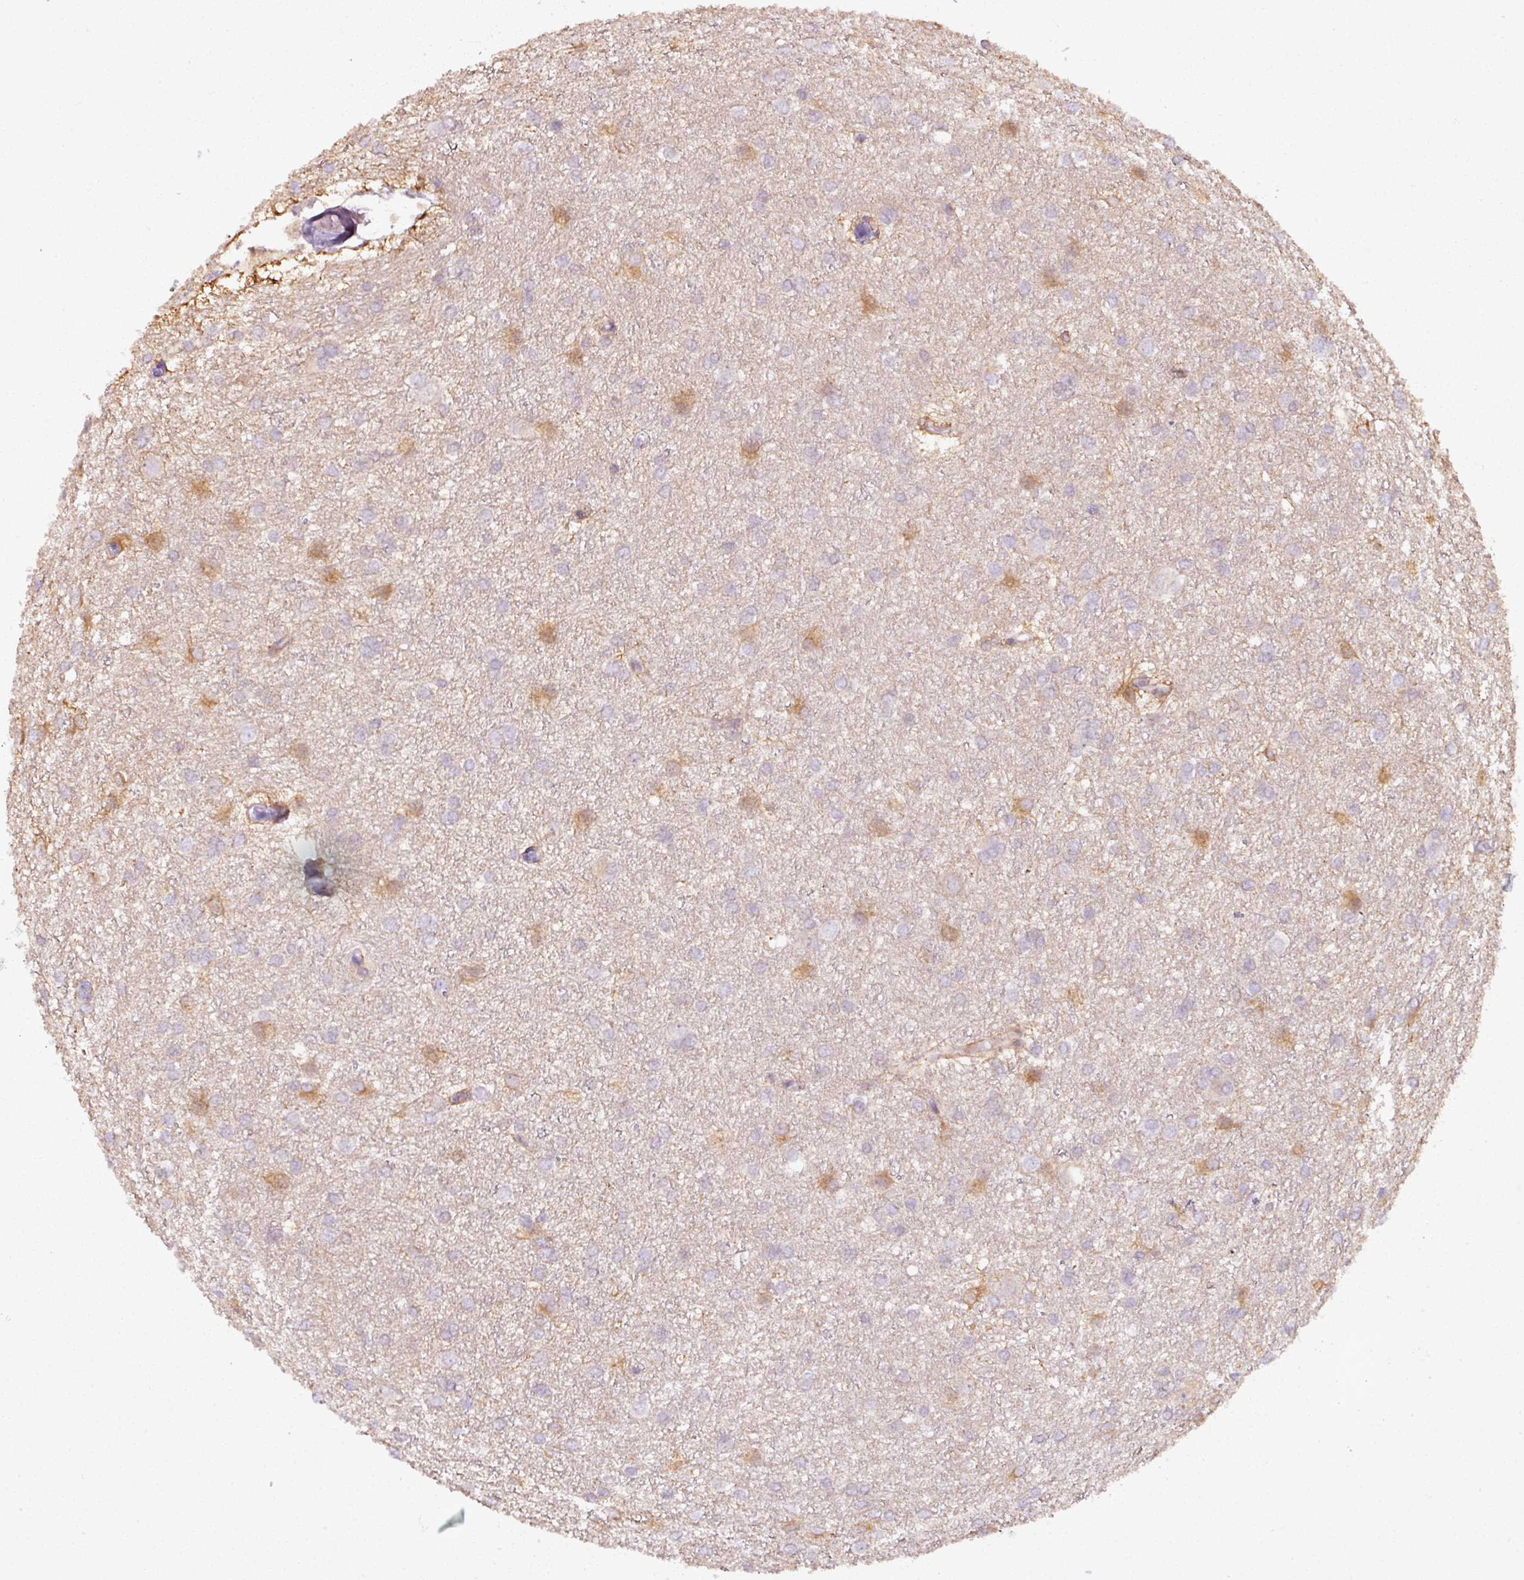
{"staining": {"intensity": "negative", "quantity": "none", "location": "none"}, "tissue": "glioma", "cell_type": "Tumor cells", "image_type": "cancer", "snomed": [{"axis": "morphology", "description": "Glioma, malignant, High grade"}, {"axis": "topography", "description": "Brain"}], "caption": "Immunohistochemistry (IHC) photomicrograph of human glioma stained for a protein (brown), which displays no staining in tumor cells.", "gene": "PNMA6A", "patient": {"sex": "female", "age": 50}}